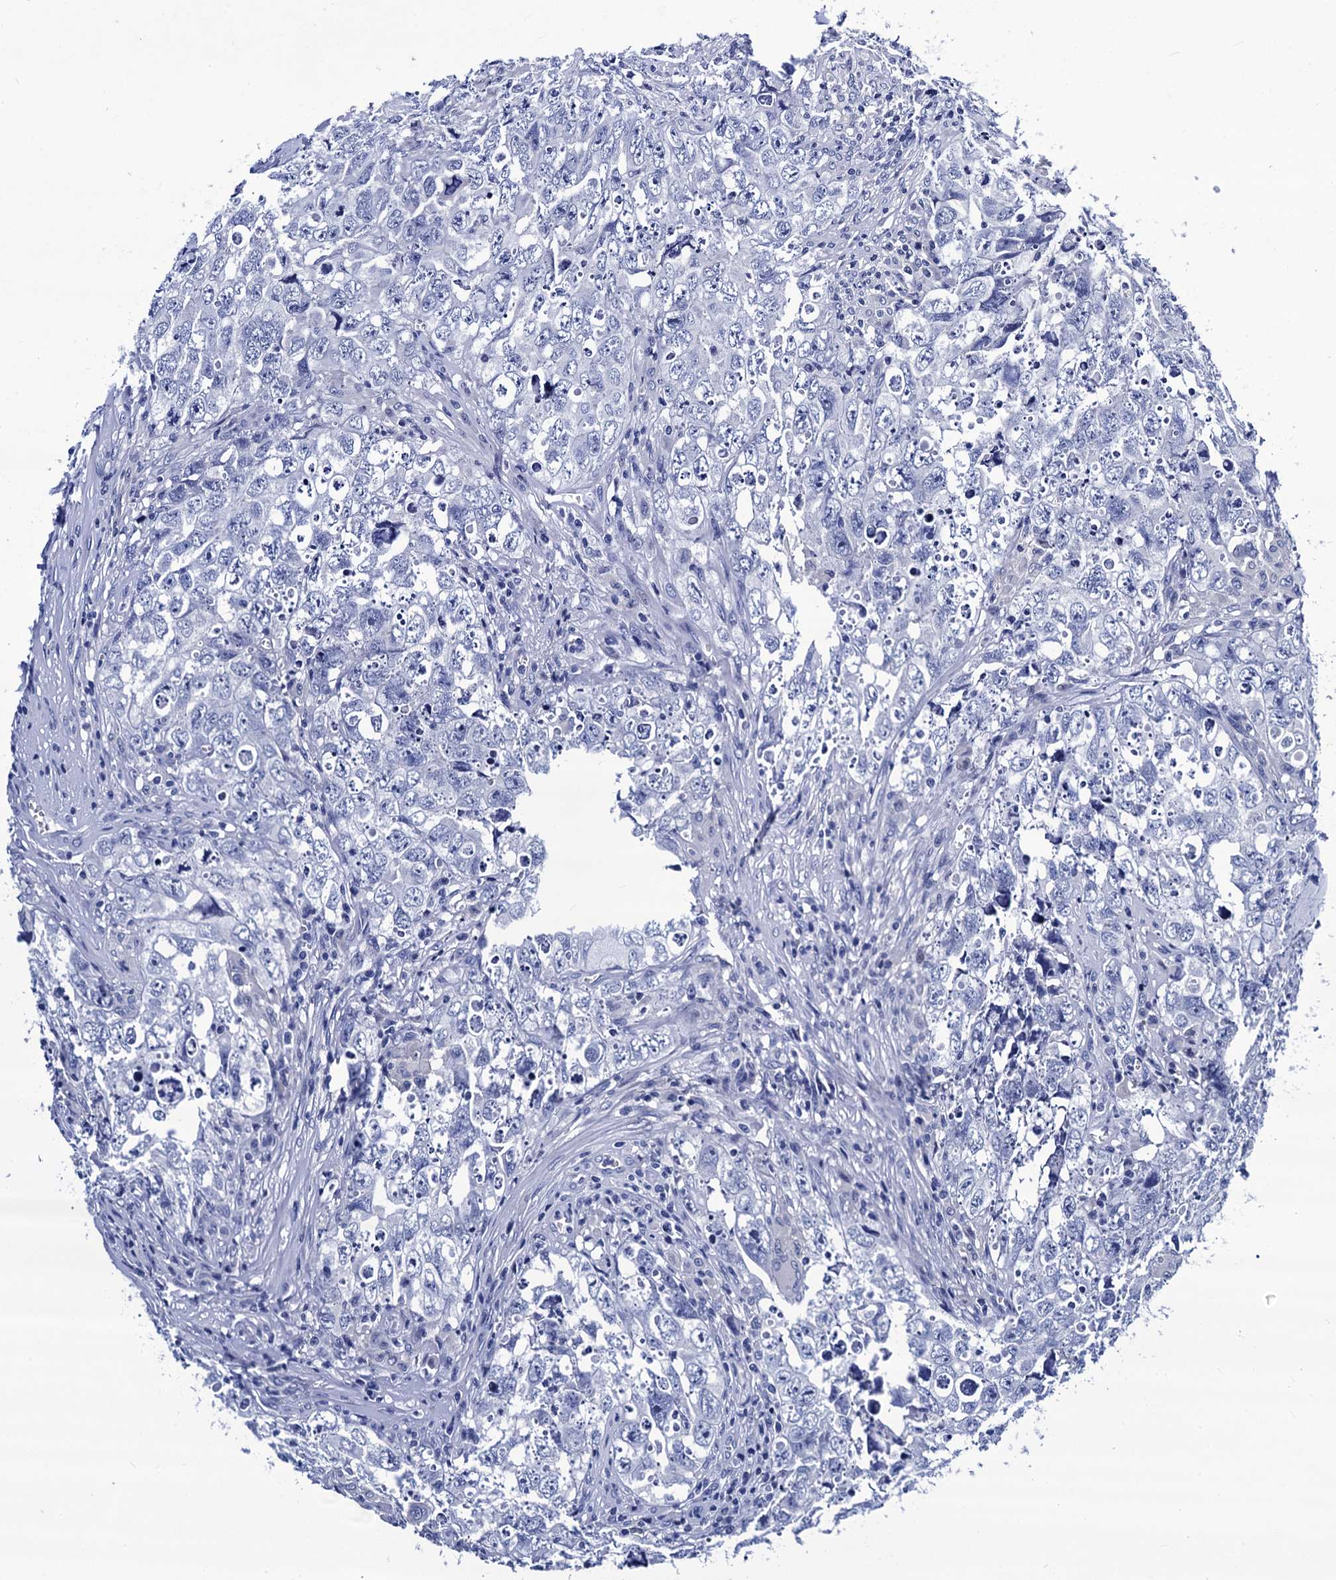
{"staining": {"intensity": "negative", "quantity": "none", "location": "none"}, "tissue": "testis cancer", "cell_type": "Tumor cells", "image_type": "cancer", "snomed": [{"axis": "morphology", "description": "Seminoma, NOS"}, {"axis": "morphology", "description": "Carcinoma, Embryonal, NOS"}, {"axis": "topography", "description": "Testis"}], "caption": "The photomicrograph displays no significant positivity in tumor cells of testis cancer.", "gene": "LRRC30", "patient": {"sex": "male", "age": 43}}